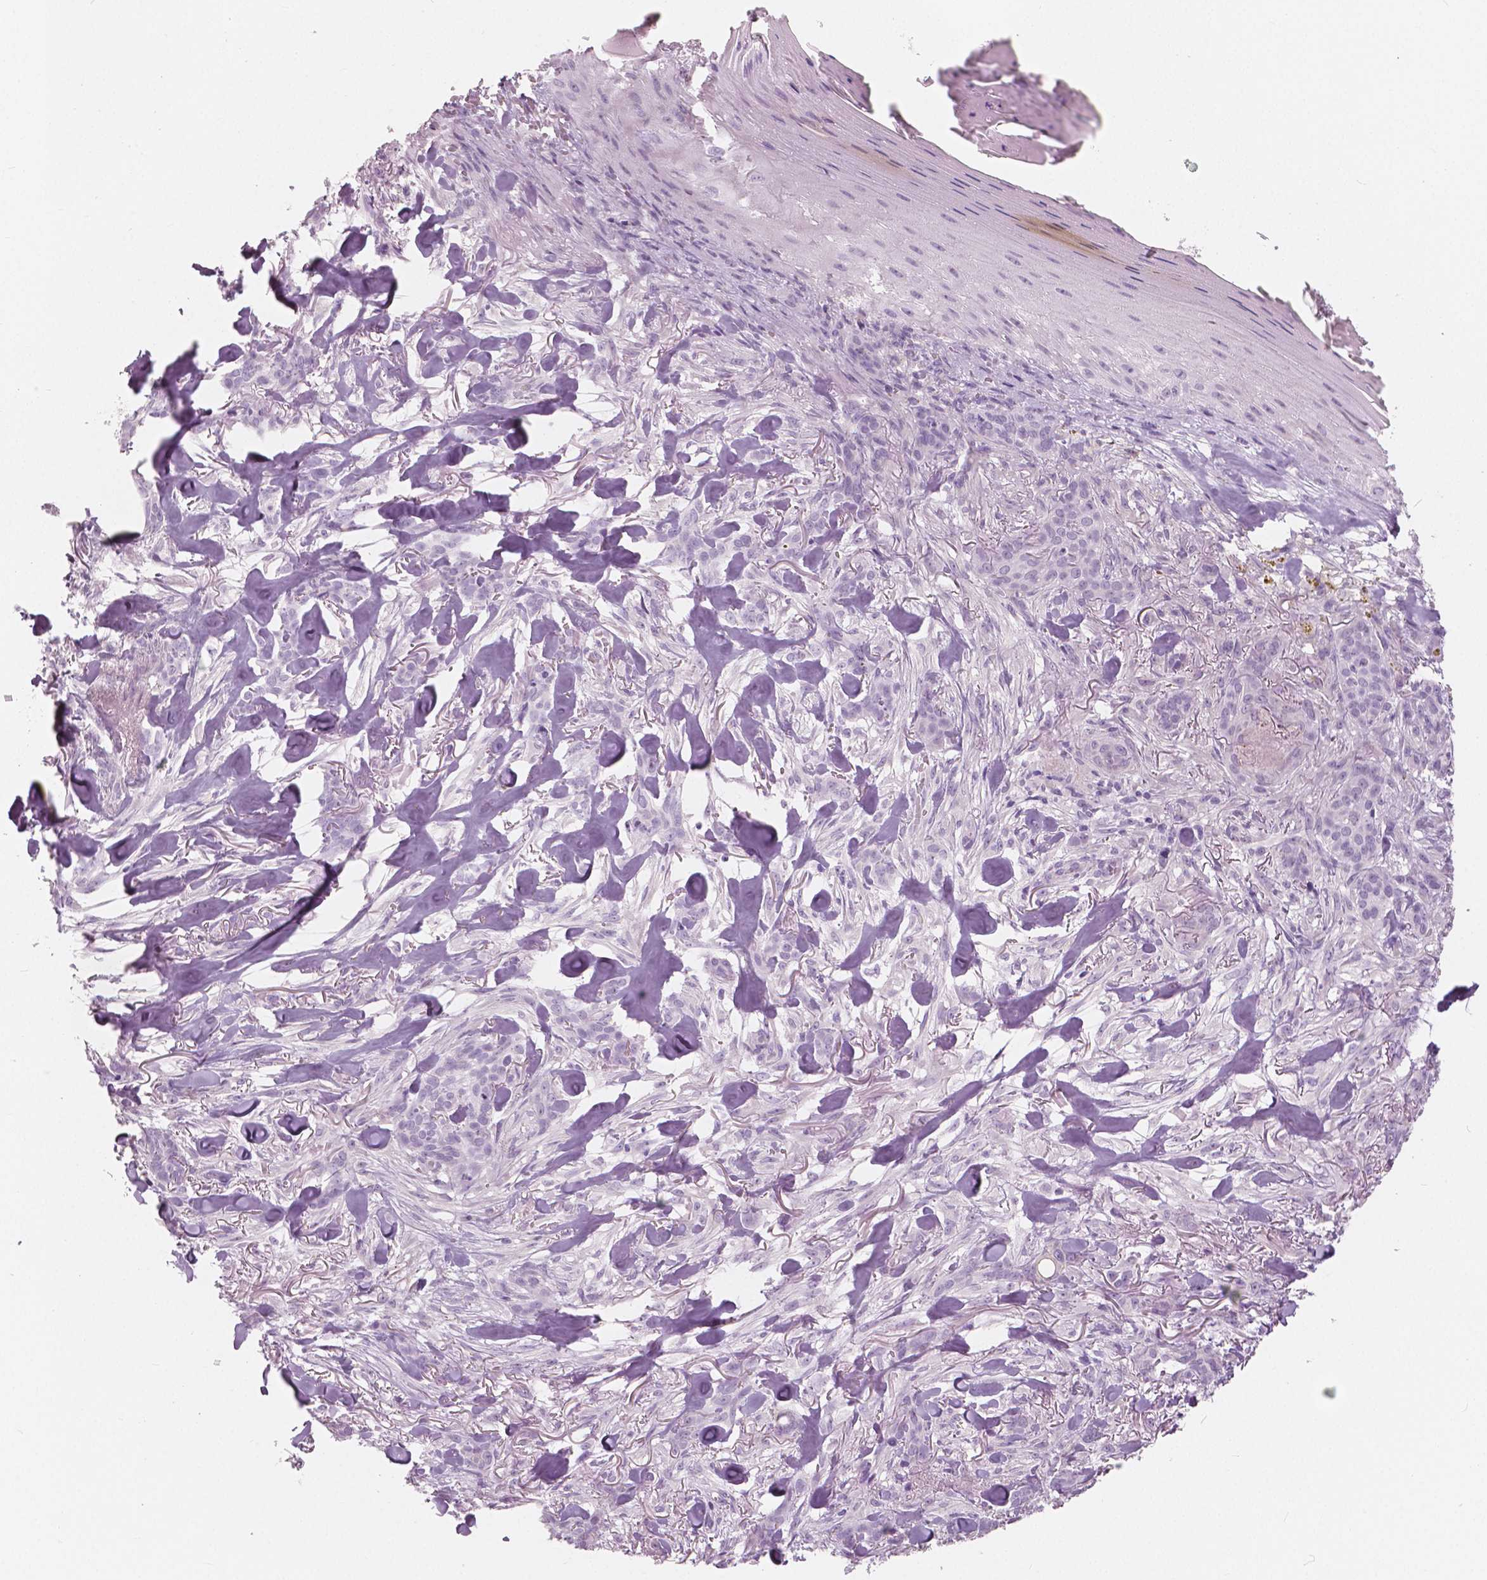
{"staining": {"intensity": "negative", "quantity": "none", "location": "none"}, "tissue": "skin cancer", "cell_type": "Tumor cells", "image_type": "cancer", "snomed": [{"axis": "morphology", "description": "Basal cell carcinoma"}, {"axis": "topography", "description": "Skin"}], "caption": "This is a photomicrograph of IHC staining of skin cancer (basal cell carcinoma), which shows no expression in tumor cells. (Stains: DAB (3,3'-diaminobenzidine) immunohistochemistry with hematoxylin counter stain, Microscopy: brightfield microscopy at high magnification).", "gene": "A4GNT", "patient": {"sex": "female", "age": 61}}